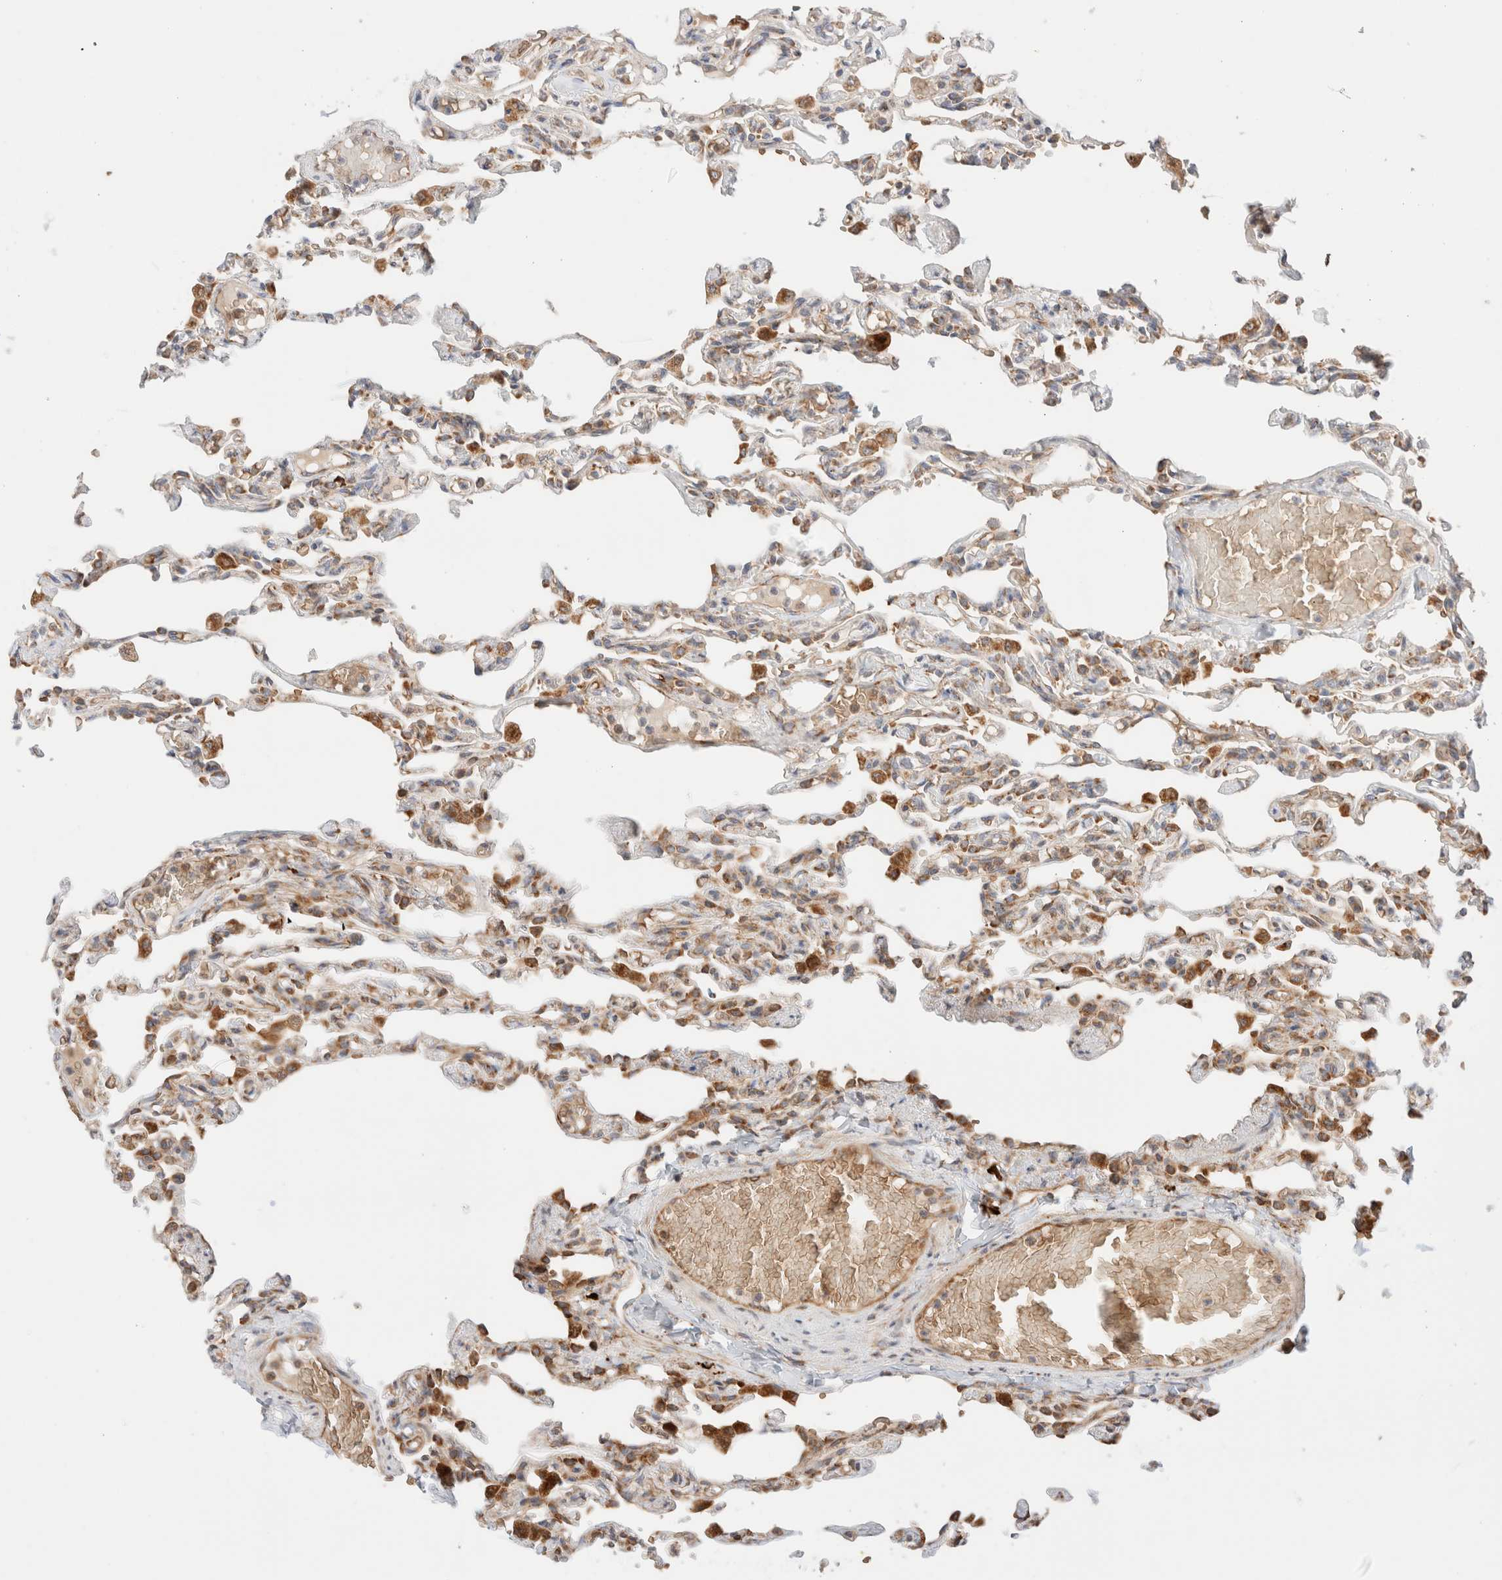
{"staining": {"intensity": "moderate", "quantity": "25%-75%", "location": "cytoplasmic/membranous"}, "tissue": "lung", "cell_type": "Alveolar cells", "image_type": "normal", "snomed": [{"axis": "morphology", "description": "Normal tissue, NOS"}, {"axis": "topography", "description": "Lung"}], "caption": "Protein staining demonstrates moderate cytoplasmic/membranous expression in about 25%-75% of alveolar cells in unremarkable lung.", "gene": "UTS2B", "patient": {"sex": "male", "age": 21}}